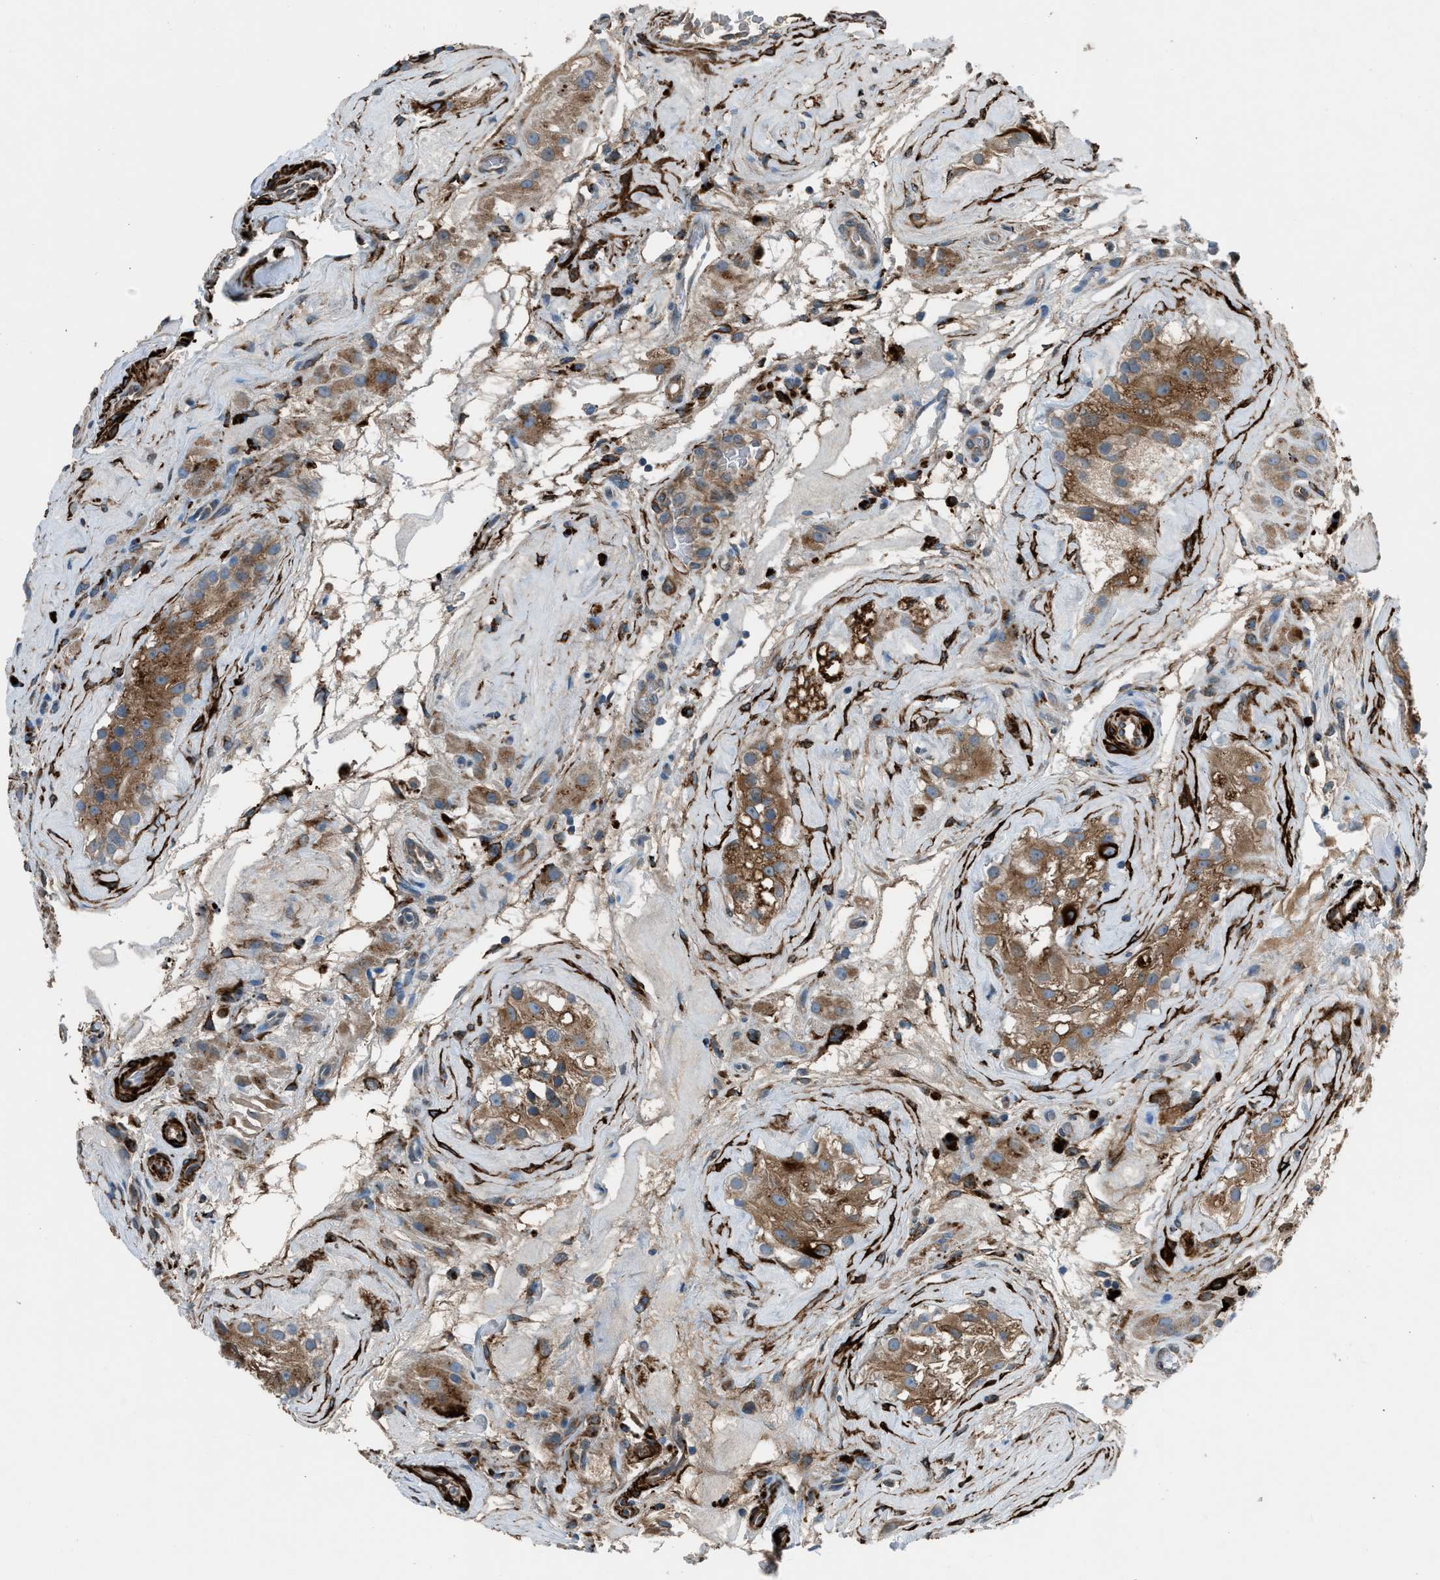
{"staining": {"intensity": "moderate", "quantity": ">75%", "location": "cytoplasmic/membranous"}, "tissue": "testis", "cell_type": "Cells in seminiferous ducts", "image_type": "normal", "snomed": [{"axis": "morphology", "description": "Normal tissue, NOS"}, {"axis": "morphology", "description": "Seminoma, NOS"}, {"axis": "topography", "description": "Testis"}], "caption": "A brown stain labels moderate cytoplasmic/membranous expression of a protein in cells in seminiferous ducts of benign testis.", "gene": "LMBR1", "patient": {"sex": "male", "age": 71}}